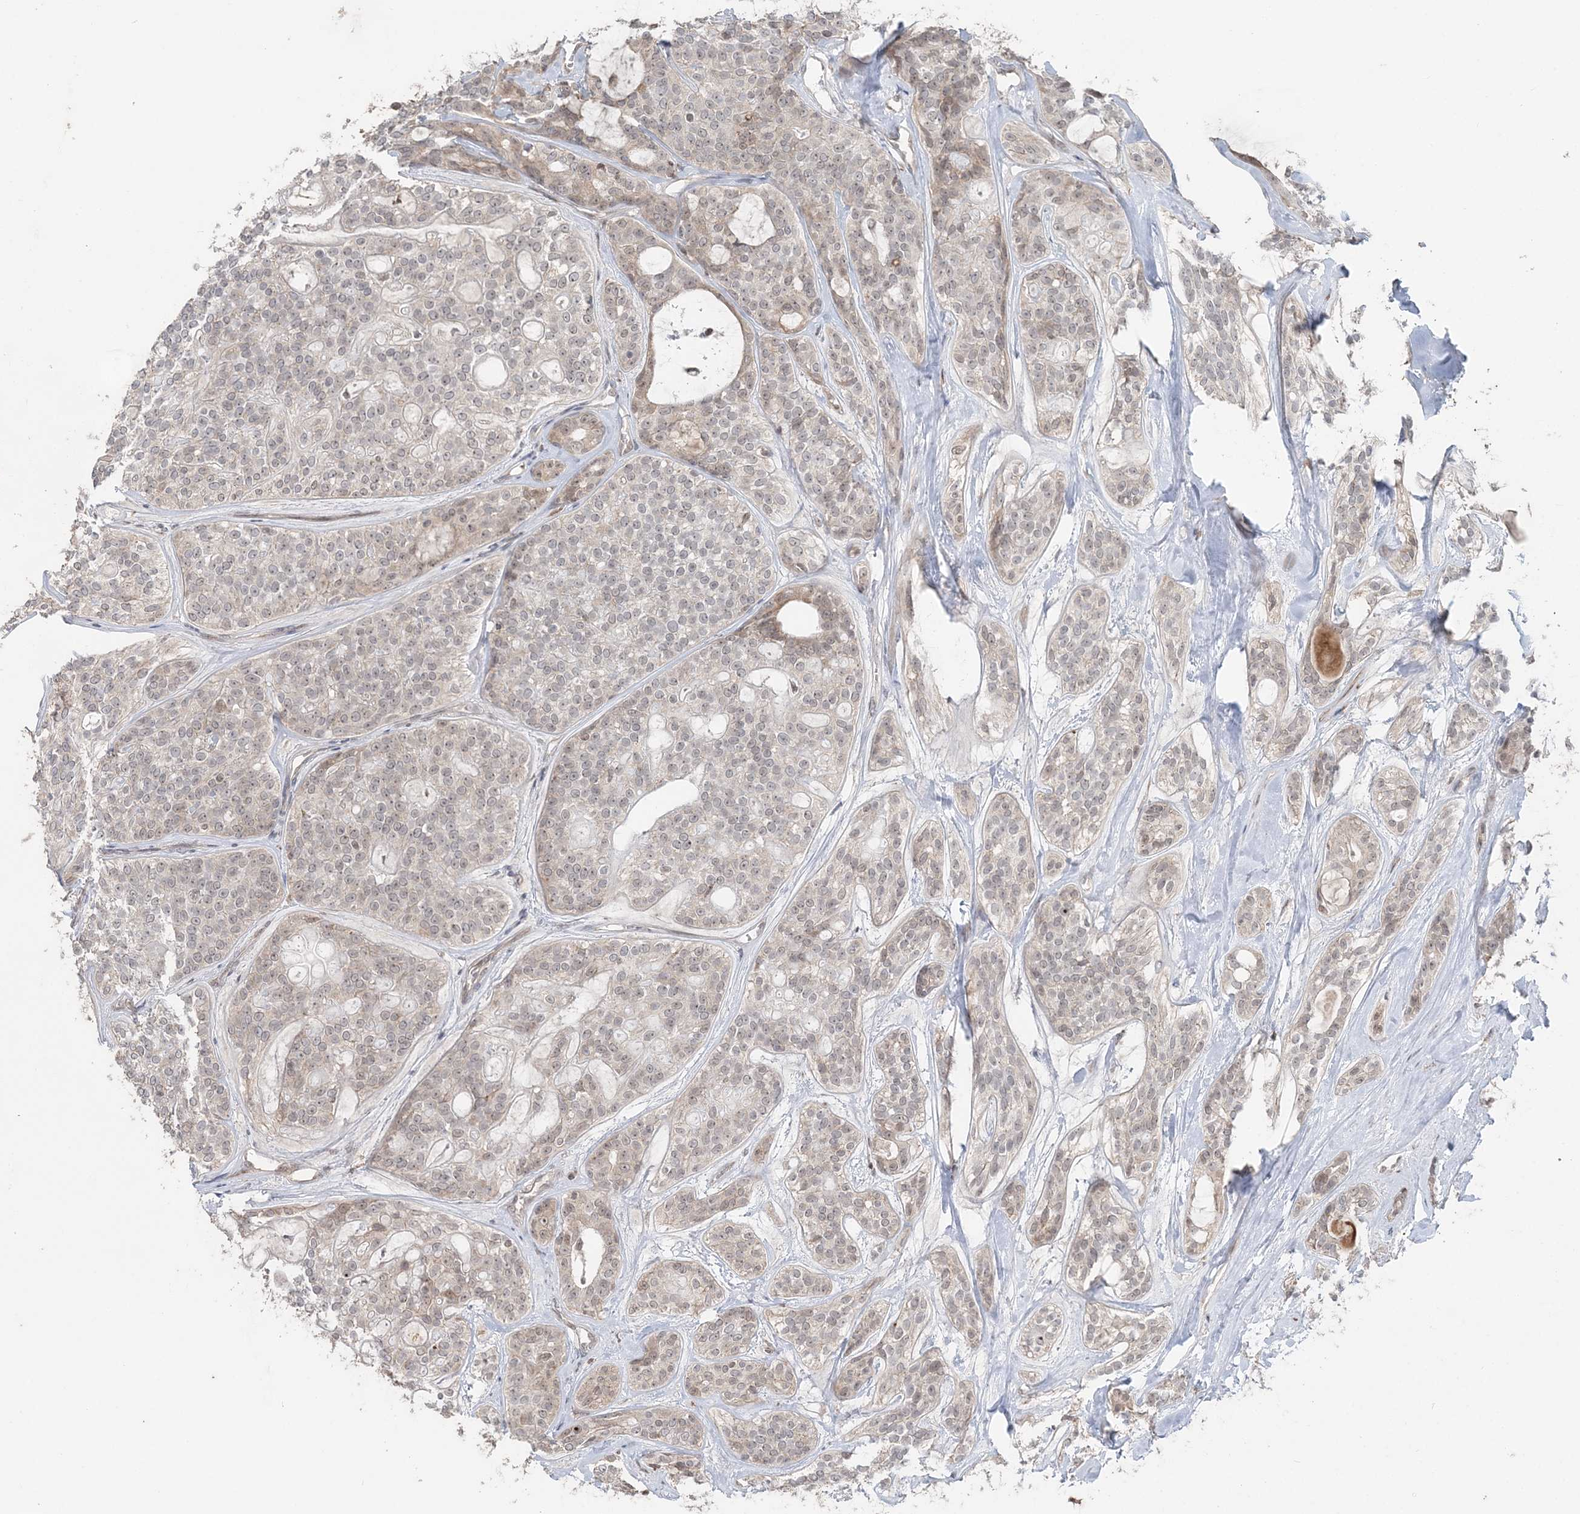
{"staining": {"intensity": "weak", "quantity": "25%-75%", "location": "cytoplasmic/membranous,nuclear"}, "tissue": "head and neck cancer", "cell_type": "Tumor cells", "image_type": "cancer", "snomed": [{"axis": "morphology", "description": "Adenocarcinoma, NOS"}, {"axis": "topography", "description": "Head-Neck"}], "caption": "Adenocarcinoma (head and neck) stained for a protein (brown) demonstrates weak cytoplasmic/membranous and nuclear positive positivity in about 25%-75% of tumor cells.", "gene": "SLU7", "patient": {"sex": "male", "age": 66}}